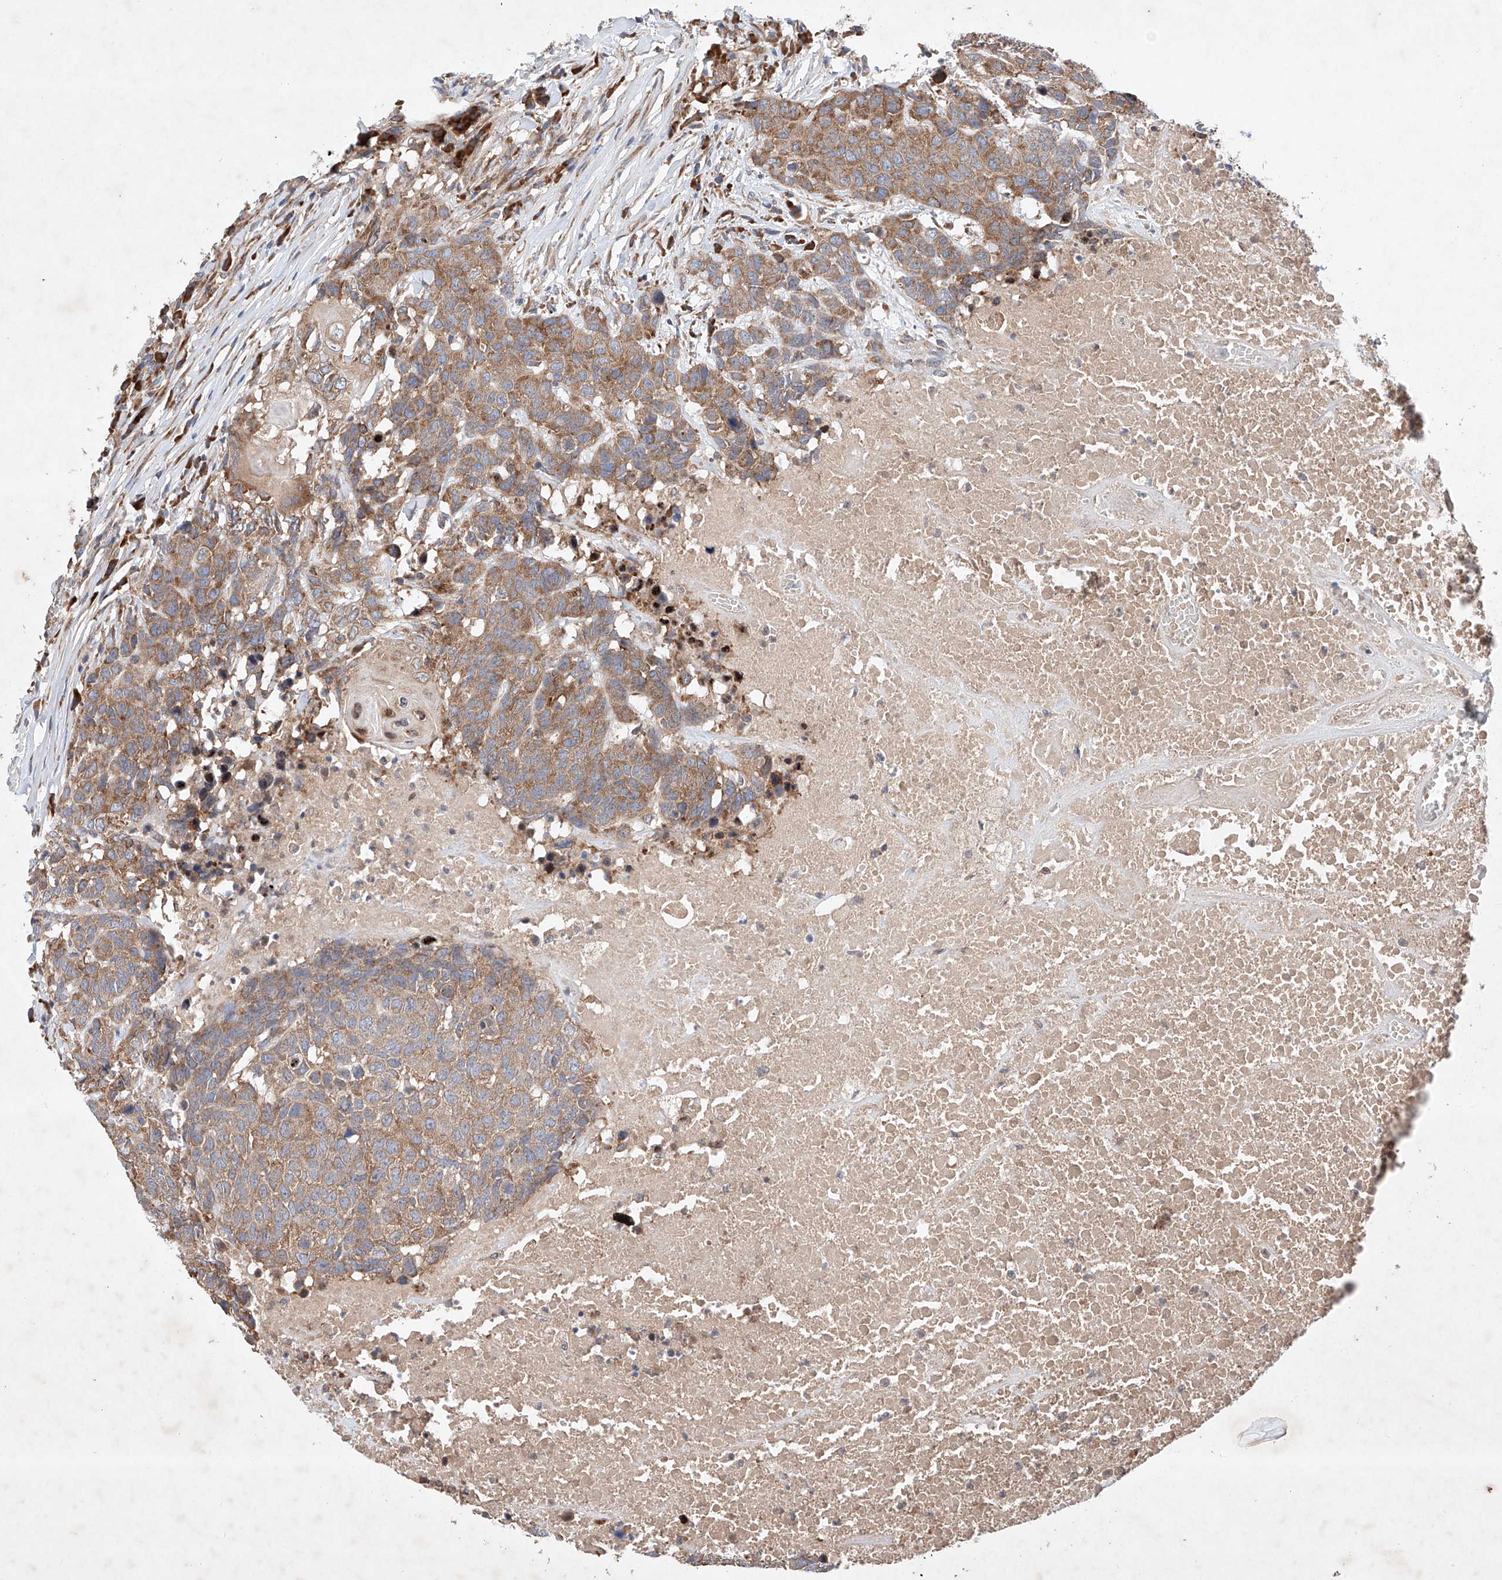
{"staining": {"intensity": "moderate", "quantity": ">75%", "location": "cytoplasmic/membranous"}, "tissue": "head and neck cancer", "cell_type": "Tumor cells", "image_type": "cancer", "snomed": [{"axis": "morphology", "description": "Squamous cell carcinoma, NOS"}, {"axis": "topography", "description": "Head-Neck"}], "caption": "A micrograph of human head and neck cancer (squamous cell carcinoma) stained for a protein shows moderate cytoplasmic/membranous brown staining in tumor cells.", "gene": "FASTK", "patient": {"sex": "male", "age": 66}}